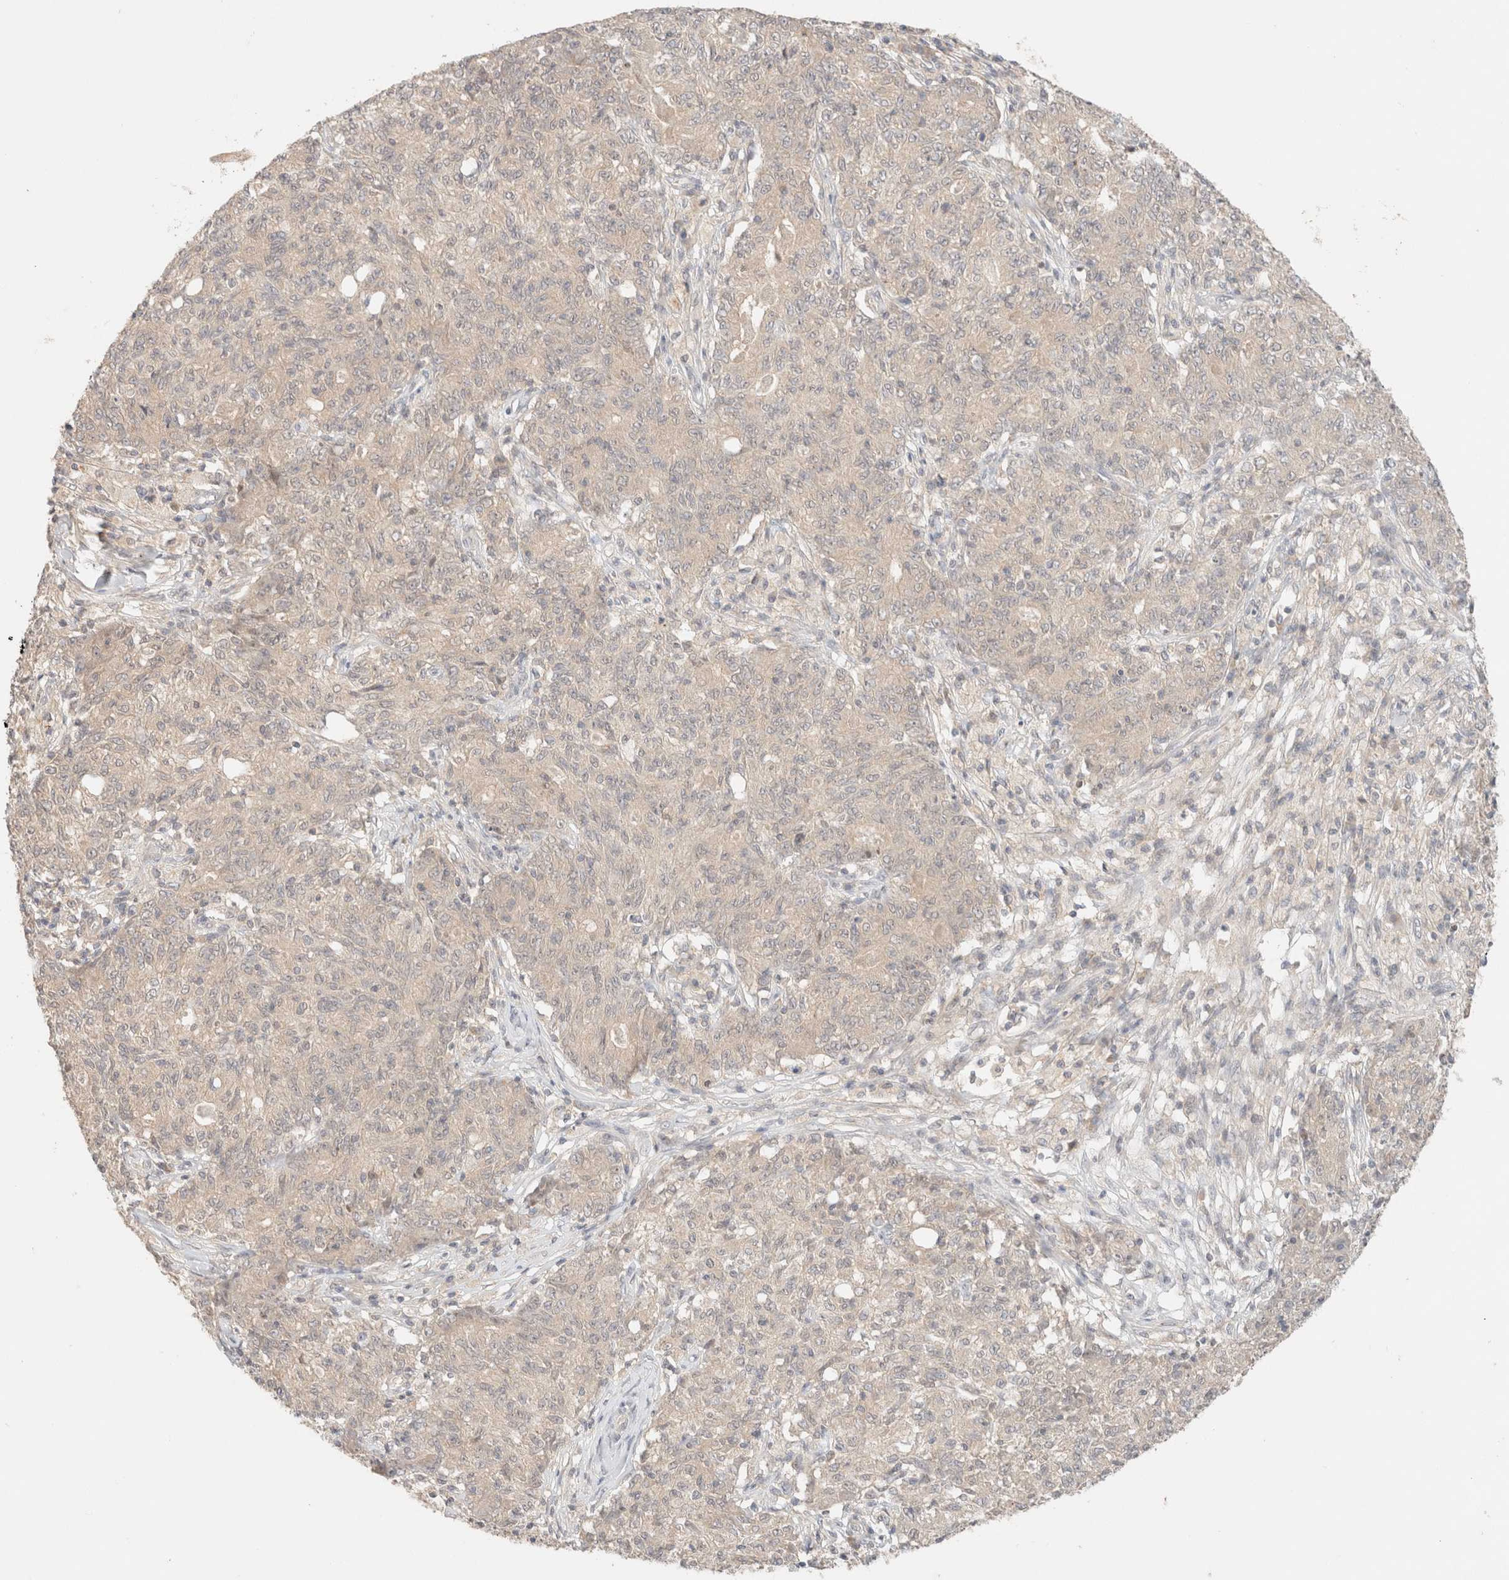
{"staining": {"intensity": "negative", "quantity": "none", "location": "none"}, "tissue": "ovarian cancer", "cell_type": "Tumor cells", "image_type": "cancer", "snomed": [{"axis": "morphology", "description": "Carcinoma, endometroid"}, {"axis": "topography", "description": "Ovary"}], "caption": "High power microscopy micrograph of an immunohistochemistry (IHC) image of ovarian endometroid carcinoma, revealing no significant expression in tumor cells.", "gene": "SARM1", "patient": {"sex": "female", "age": 42}}